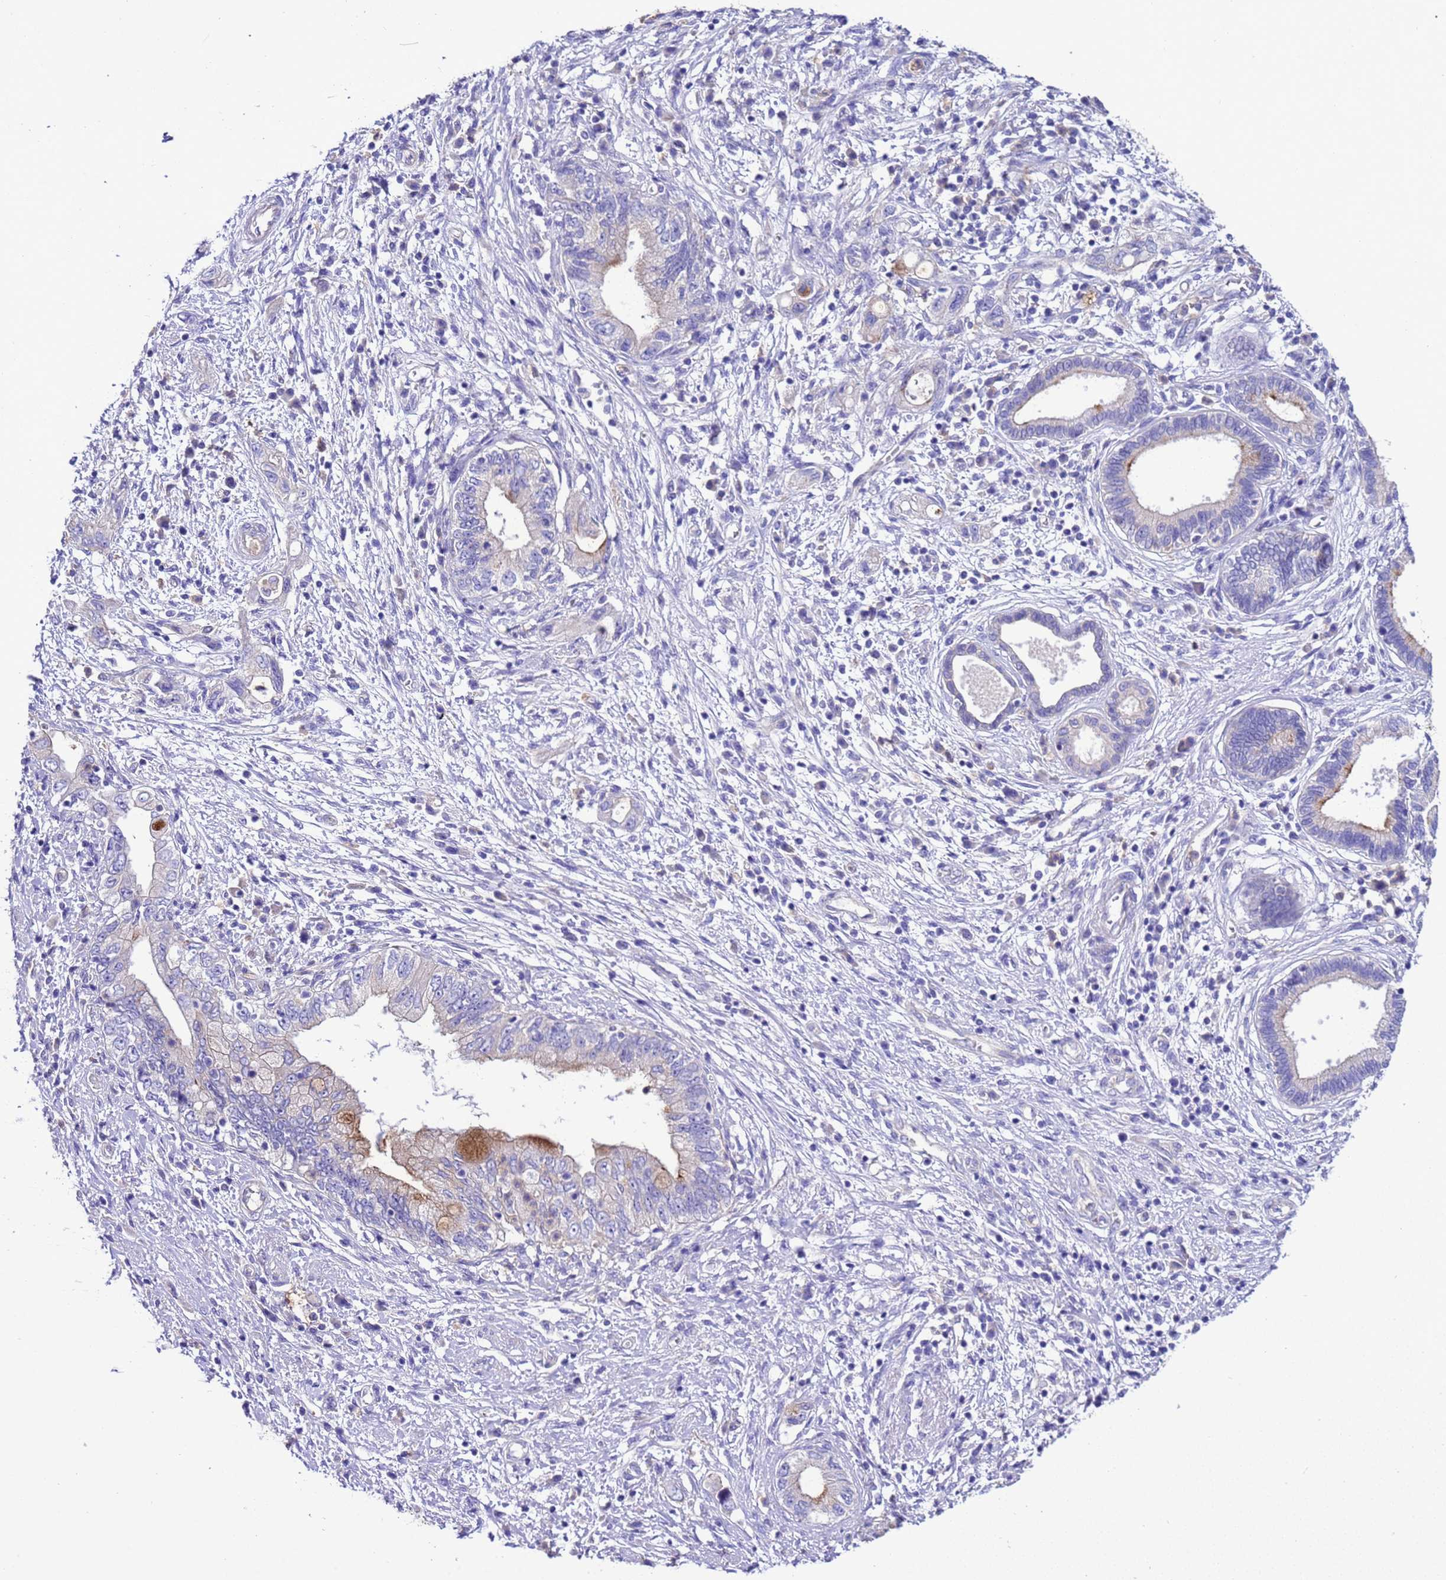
{"staining": {"intensity": "moderate", "quantity": "<25%", "location": "cytoplasmic/membranous"}, "tissue": "pancreatic cancer", "cell_type": "Tumor cells", "image_type": "cancer", "snomed": [{"axis": "morphology", "description": "Adenocarcinoma, NOS"}, {"axis": "topography", "description": "Pancreas"}], "caption": "There is low levels of moderate cytoplasmic/membranous expression in tumor cells of pancreatic adenocarcinoma, as demonstrated by immunohistochemical staining (brown color).", "gene": "KICS2", "patient": {"sex": "female", "age": 73}}